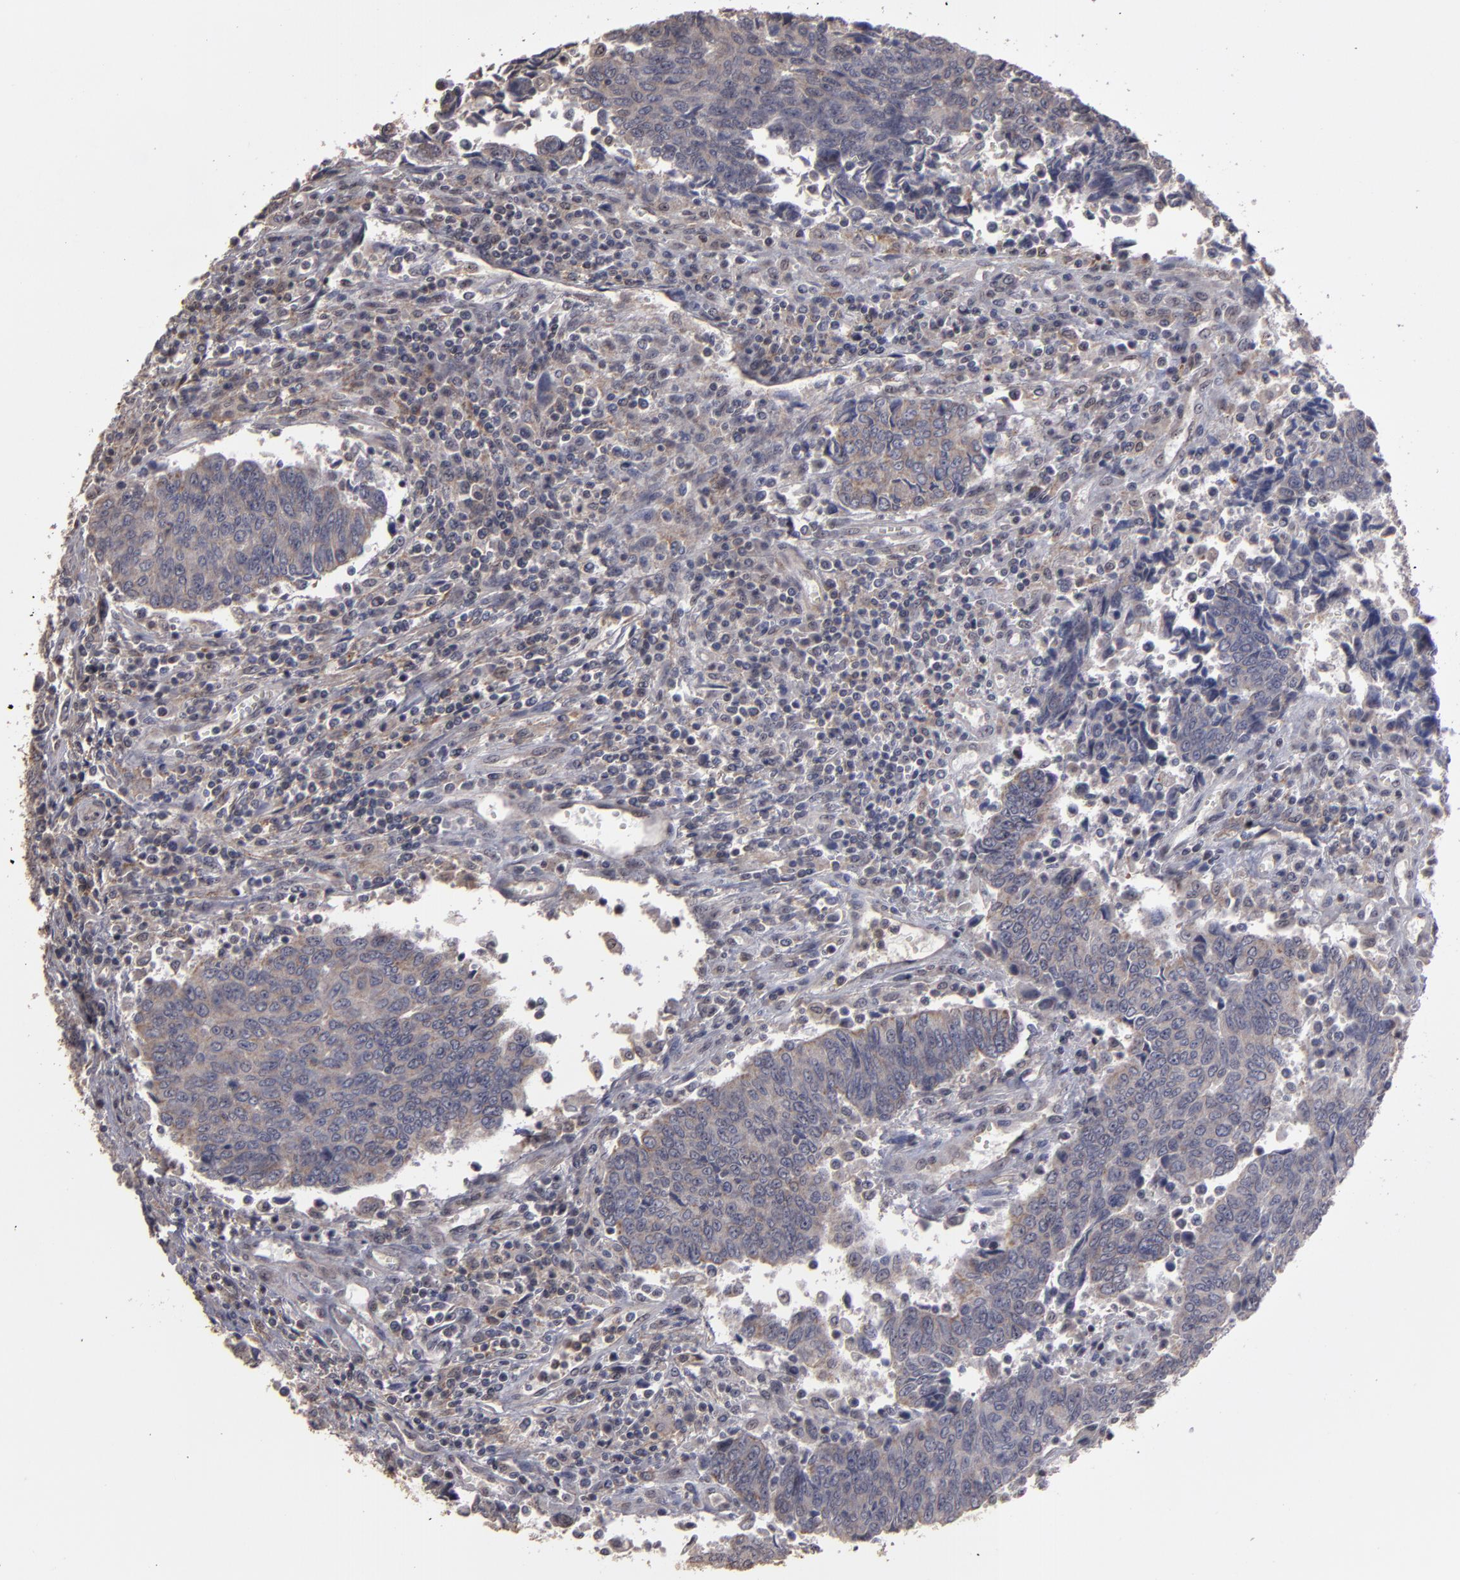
{"staining": {"intensity": "weak", "quantity": "25%-75%", "location": "cytoplasmic/membranous"}, "tissue": "urothelial cancer", "cell_type": "Tumor cells", "image_type": "cancer", "snomed": [{"axis": "morphology", "description": "Urothelial carcinoma, High grade"}, {"axis": "topography", "description": "Urinary bladder"}], "caption": "Immunohistochemical staining of urothelial carcinoma (high-grade) exhibits low levels of weak cytoplasmic/membranous staining in approximately 25%-75% of tumor cells. (IHC, brightfield microscopy, high magnification).", "gene": "CD55", "patient": {"sex": "male", "age": 86}}